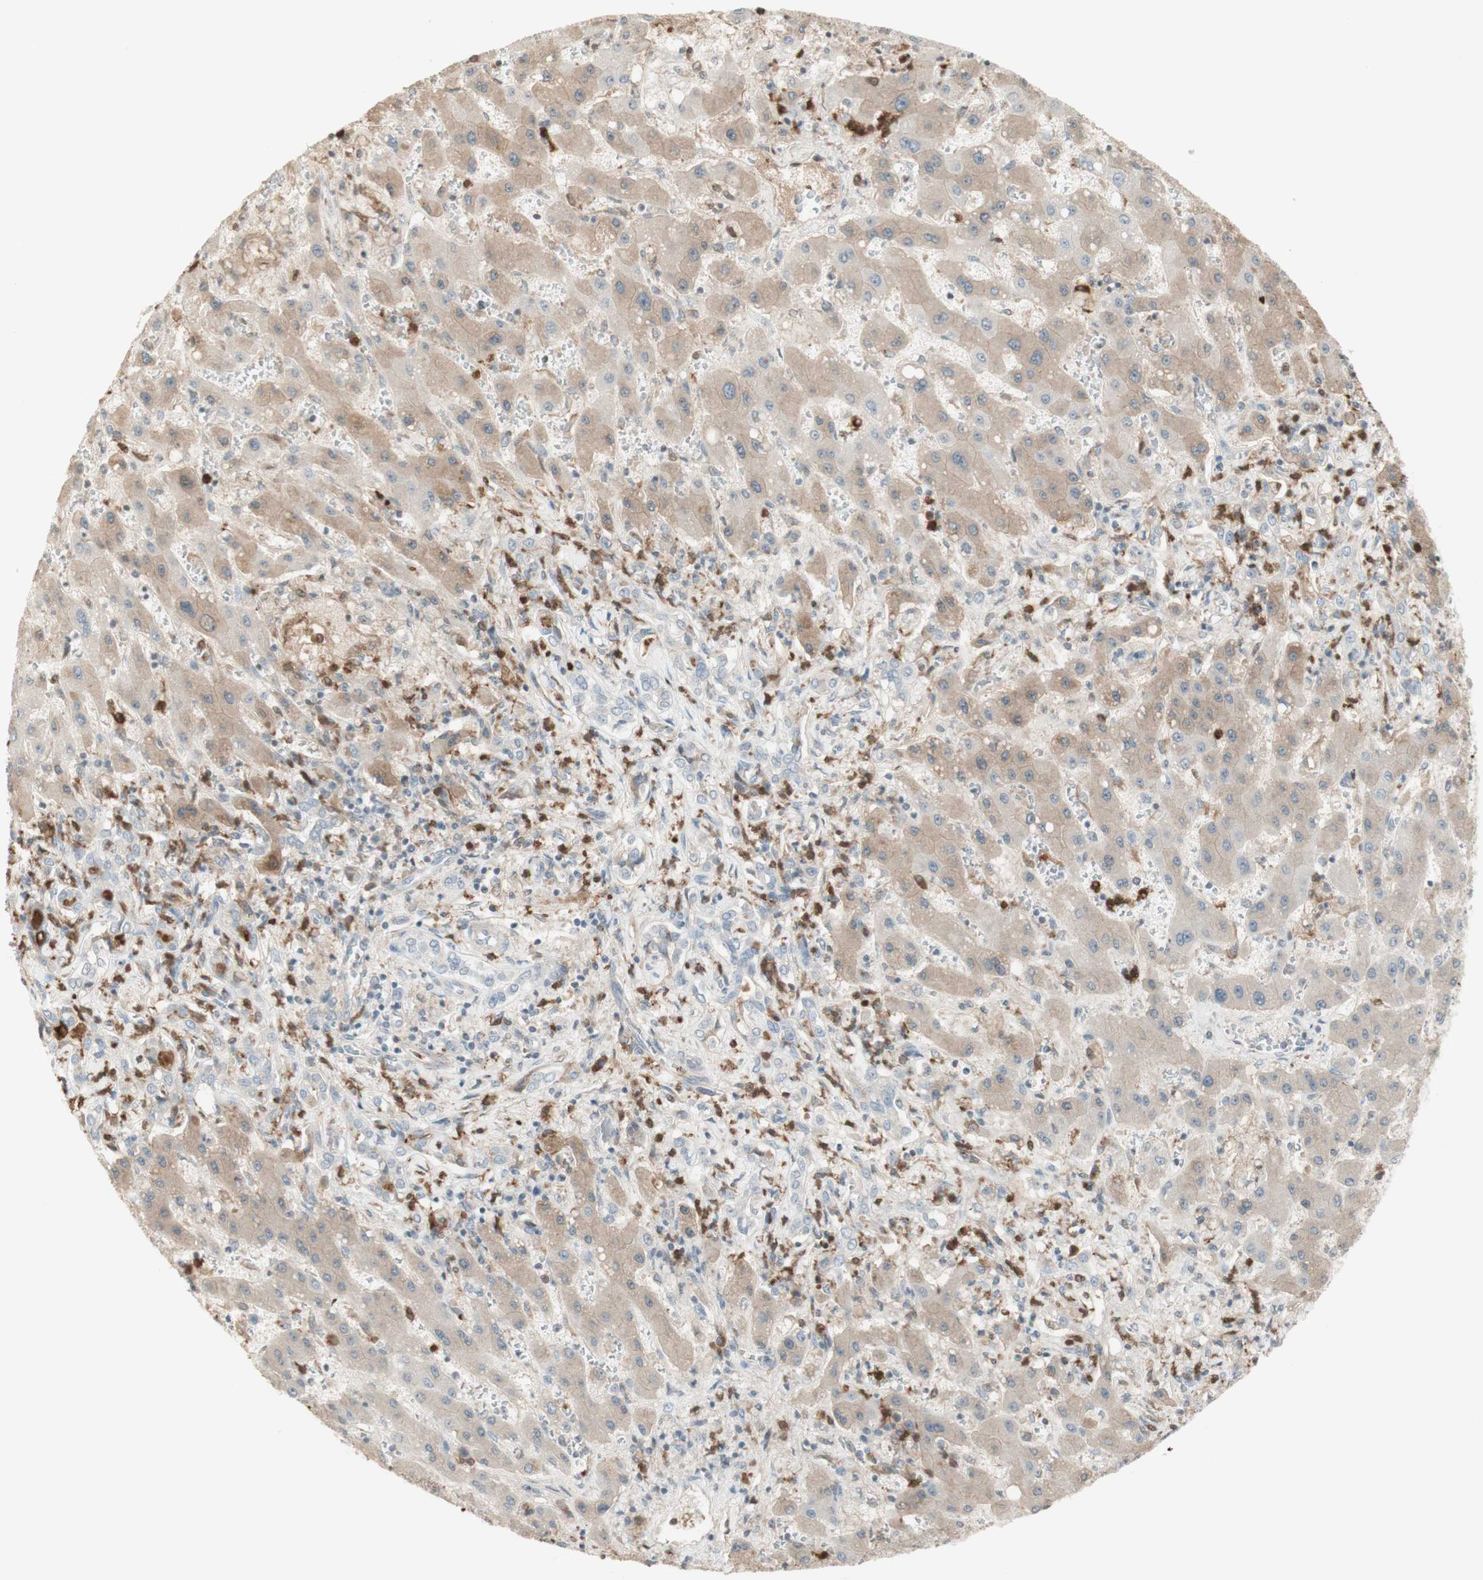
{"staining": {"intensity": "negative", "quantity": "none", "location": "none"}, "tissue": "liver cancer", "cell_type": "Tumor cells", "image_type": "cancer", "snomed": [{"axis": "morphology", "description": "Cholangiocarcinoma"}, {"axis": "topography", "description": "Liver"}], "caption": "This is a micrograph of IHC staining of liver cancer, which shows no positivity in tumor cells.", "gene": "NID1", "patient": {"sex": "male", "age": 50}}